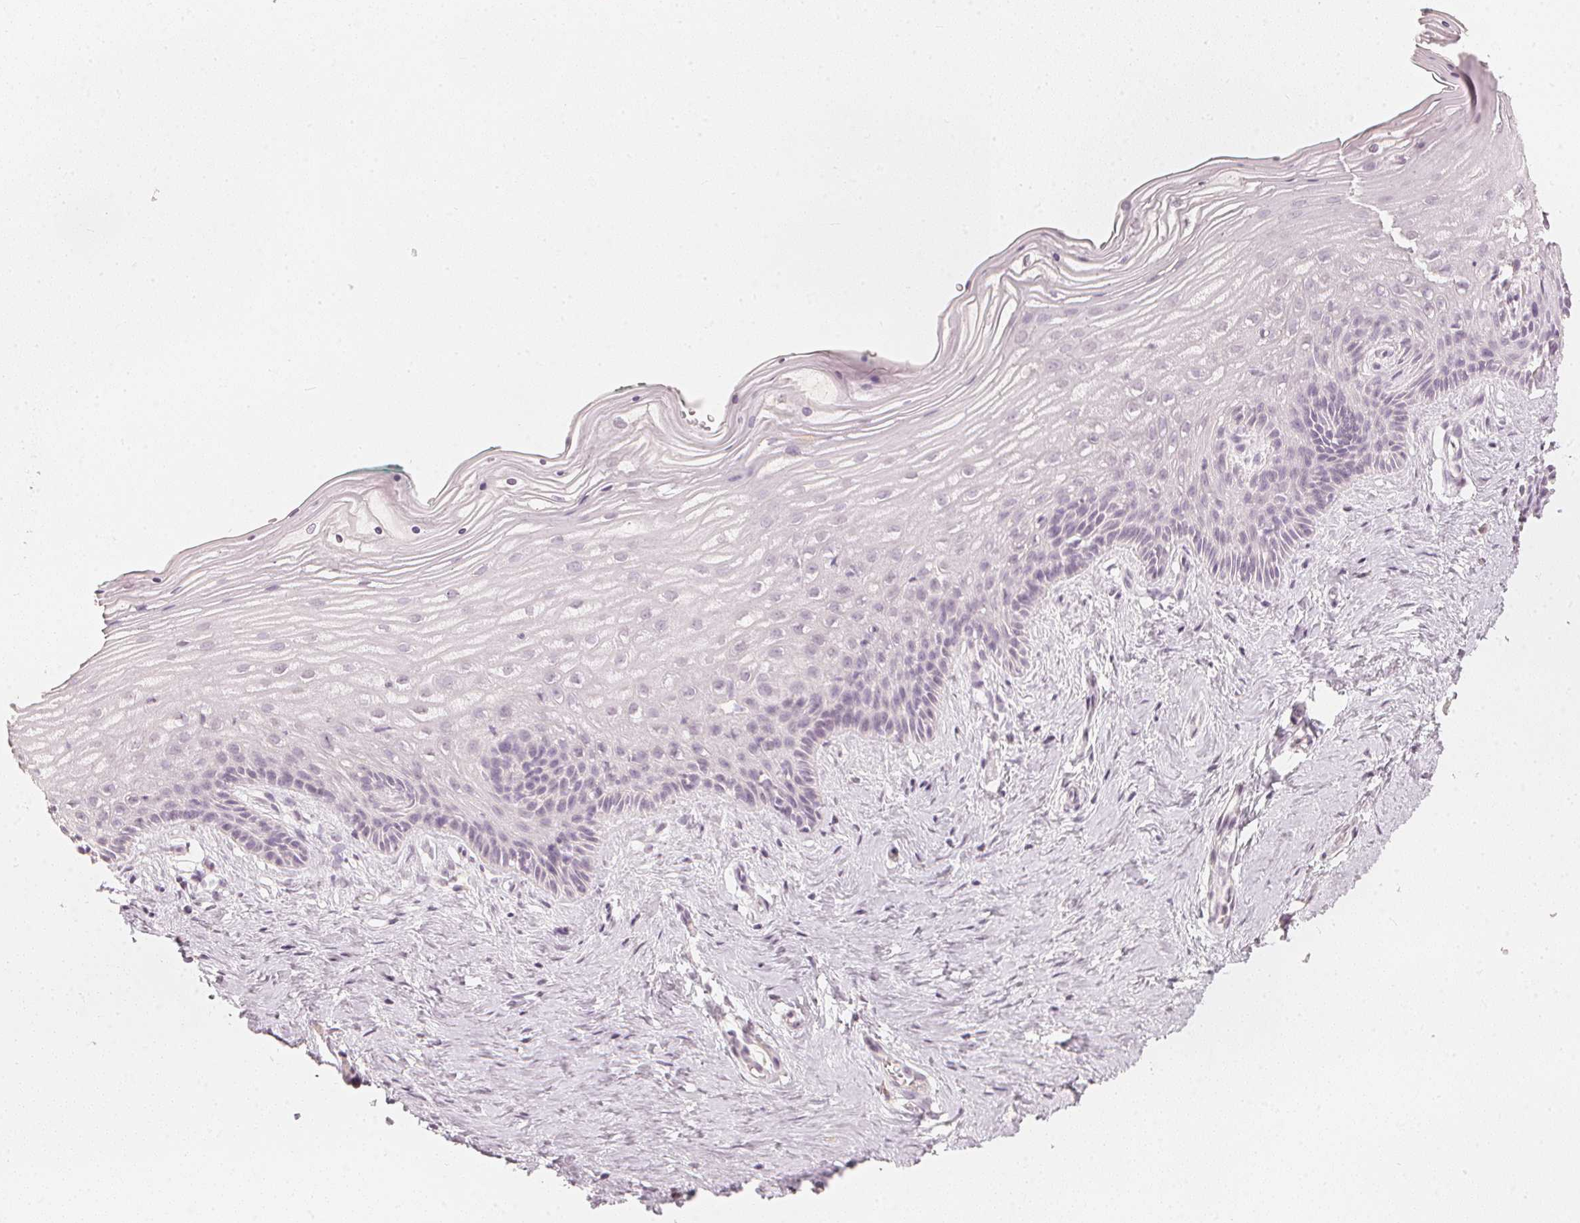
{"staining": {"intensity": "negative", "quantity": "none", "location": "none"}, "tissue": "vagina", "cell_type": "Squamous epithelial cells", "image_type": "normal", "snomed": [{"axis": "morphology", "description": "Normal tissue, NOS"}, {"axis": "topography", "description": "Vagina"}], "caption": "Immunohistochemistry (IHC) of normal vagina exhibits no staining in squamous epithelial cells.", "gene": "CALB1", "patient": {"sex": "female", "age": 45}}